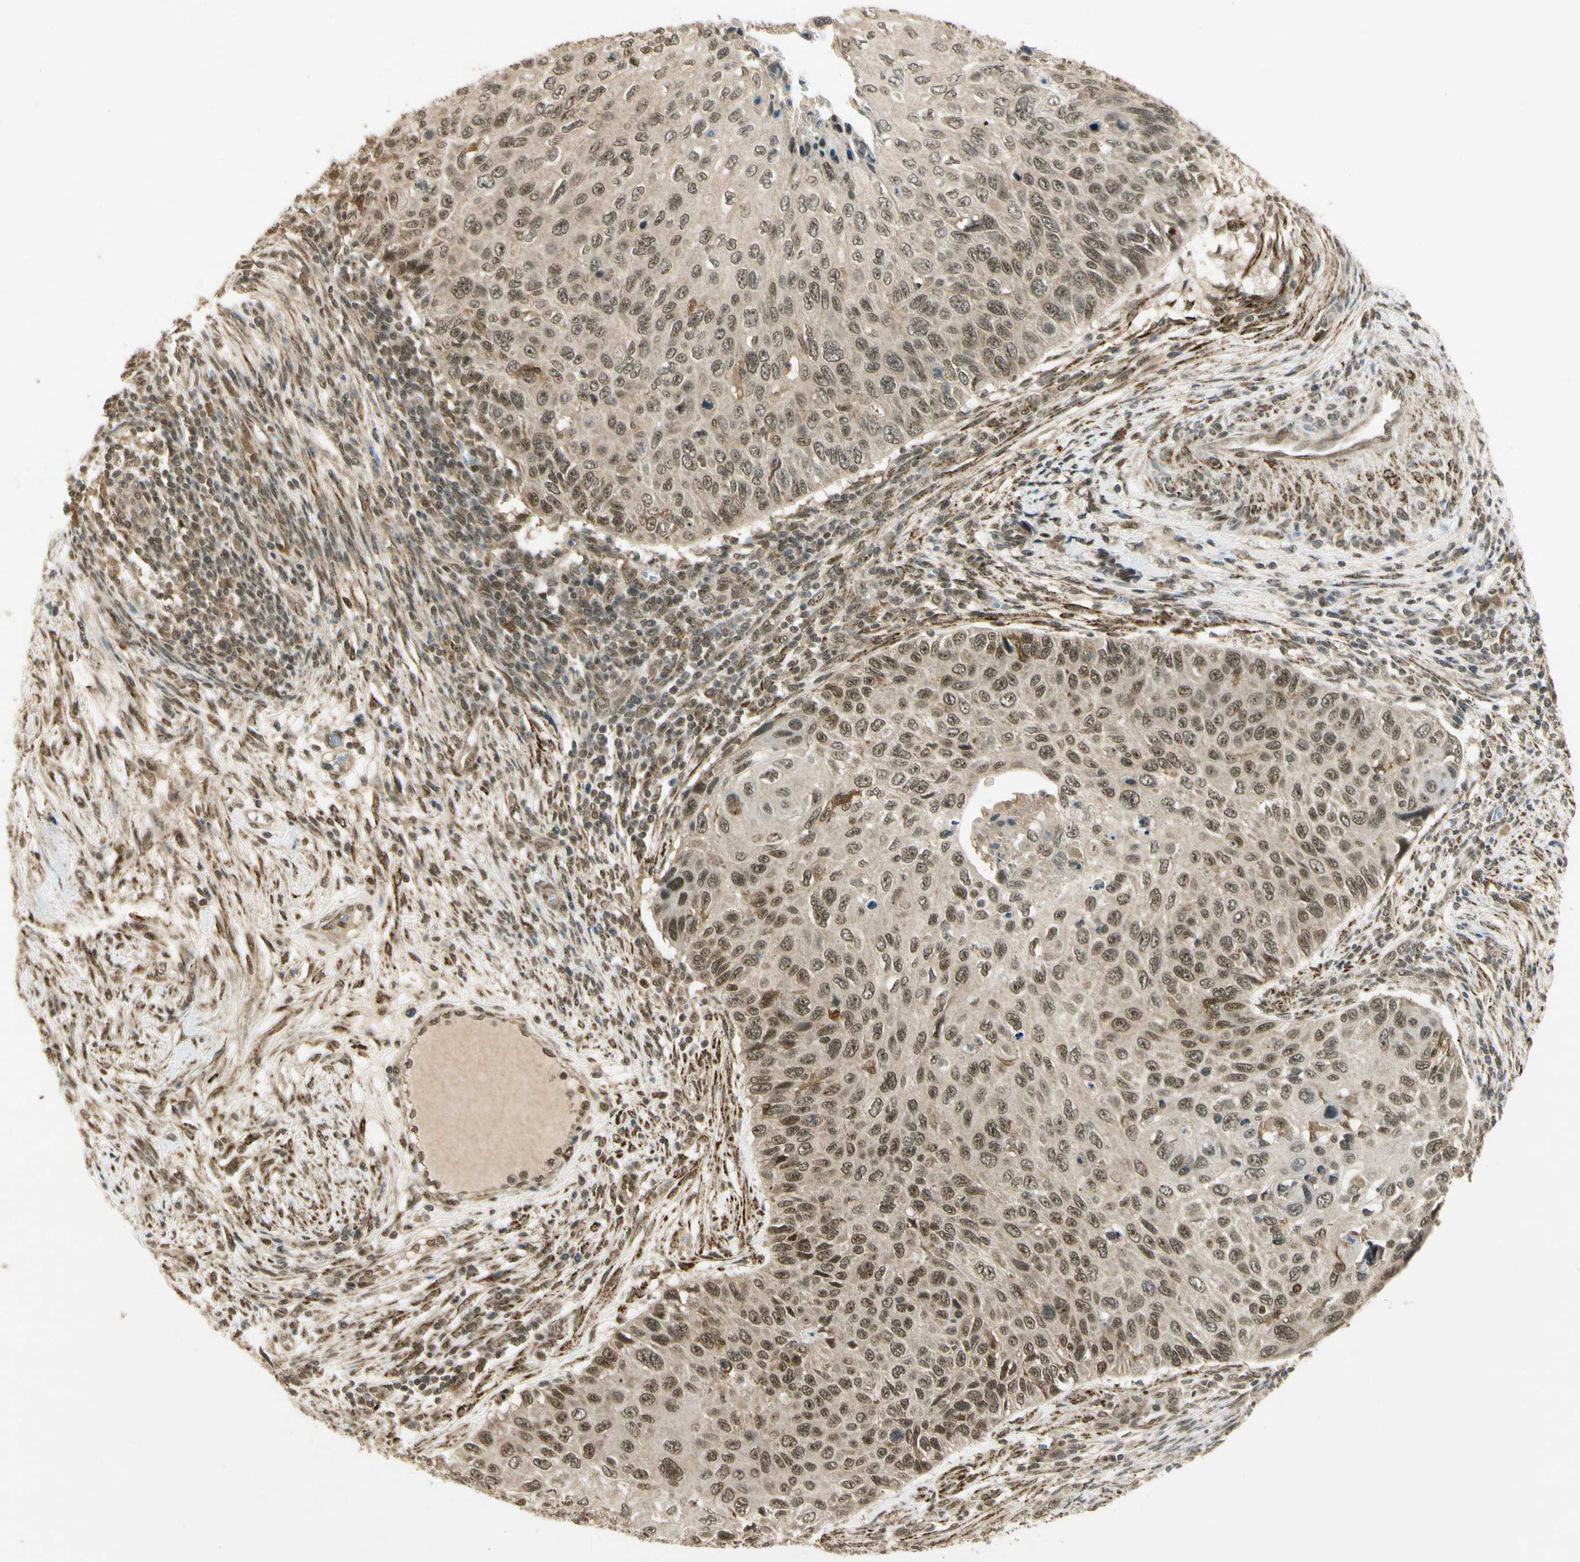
{"staining": {"intensity": "moderate", "quantity": ">75%", "location": "cytoplasmic/membranous,nuclear"}, "tissue": "cervical cancer", "cell_type": "Tumor cells", "image_type": "cancer", "snomed": [{"axis": "morphology", "description": "Squamous cell carcinoma, NOS"}, {"axis": "topography", "description": "Cervix"}], "caption": "Tumor cells reveal moderate cytoplasmic/membranous and nuclear staining in approximately >75% of cells in cervical squamous cell carcinoma.", "gene": "ZNF135", "patient": {"sex": "female", "age": 70}}